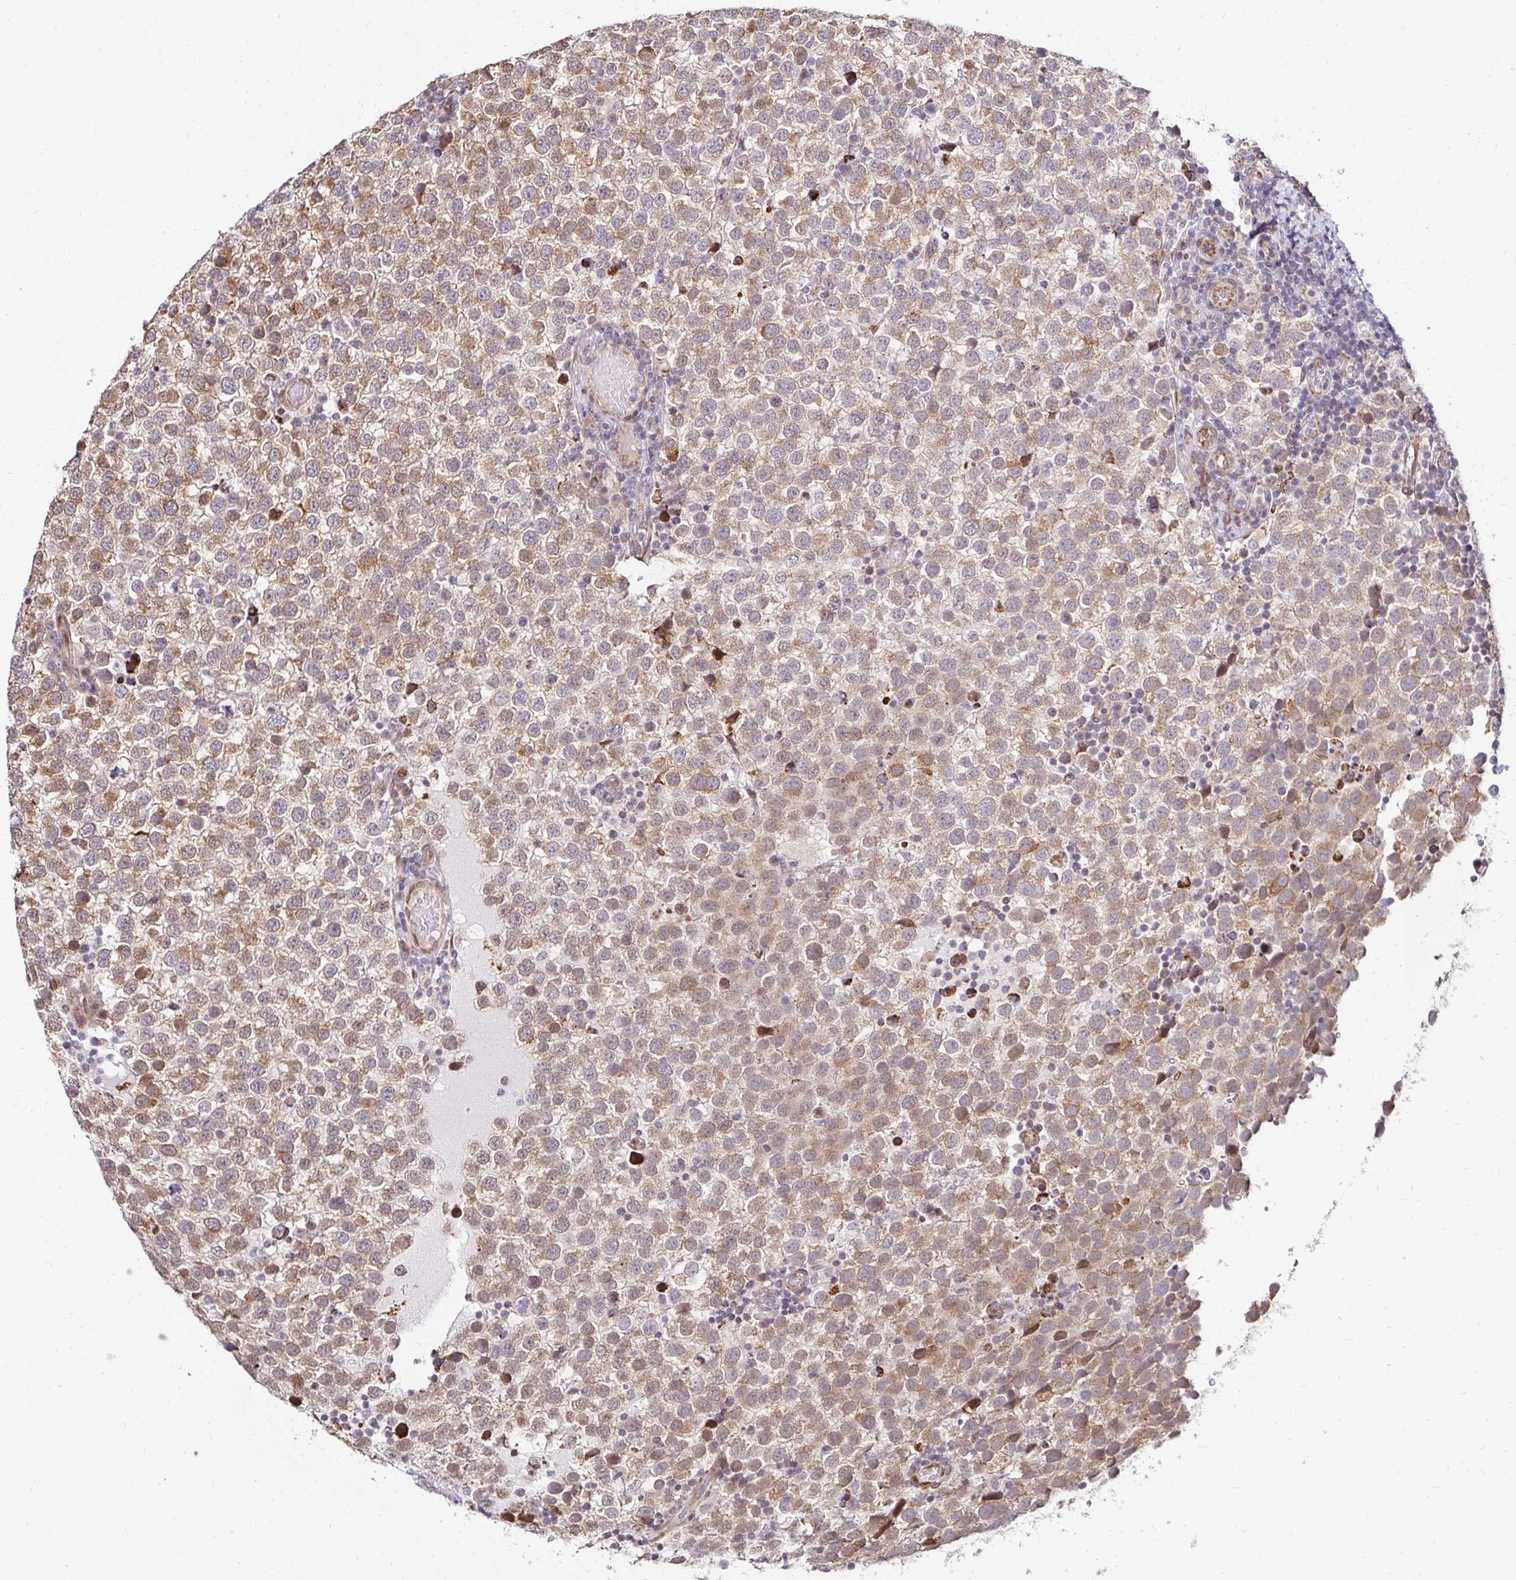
{"staining": {"intensity": "moderate", "quantity": ">75%", "location": "cytoplasmic/membranous"}, "tissue": "testis cancer", "cell_type": "Tumor cells", "image_type": "cancer", "snomed": [{"axis": "morphology", "description": "Seminoma, NOS"}, {"axis": "topography", "description": "Testis"}], "caption": "Seminoma (testis) stained for a protein (brown) exhibits moderate cytoplasmic/membranous positive positivity in approximately >75% of tumor cells.", "gene": "HPS1", "patient": {"sex": "male", "age": 34}}